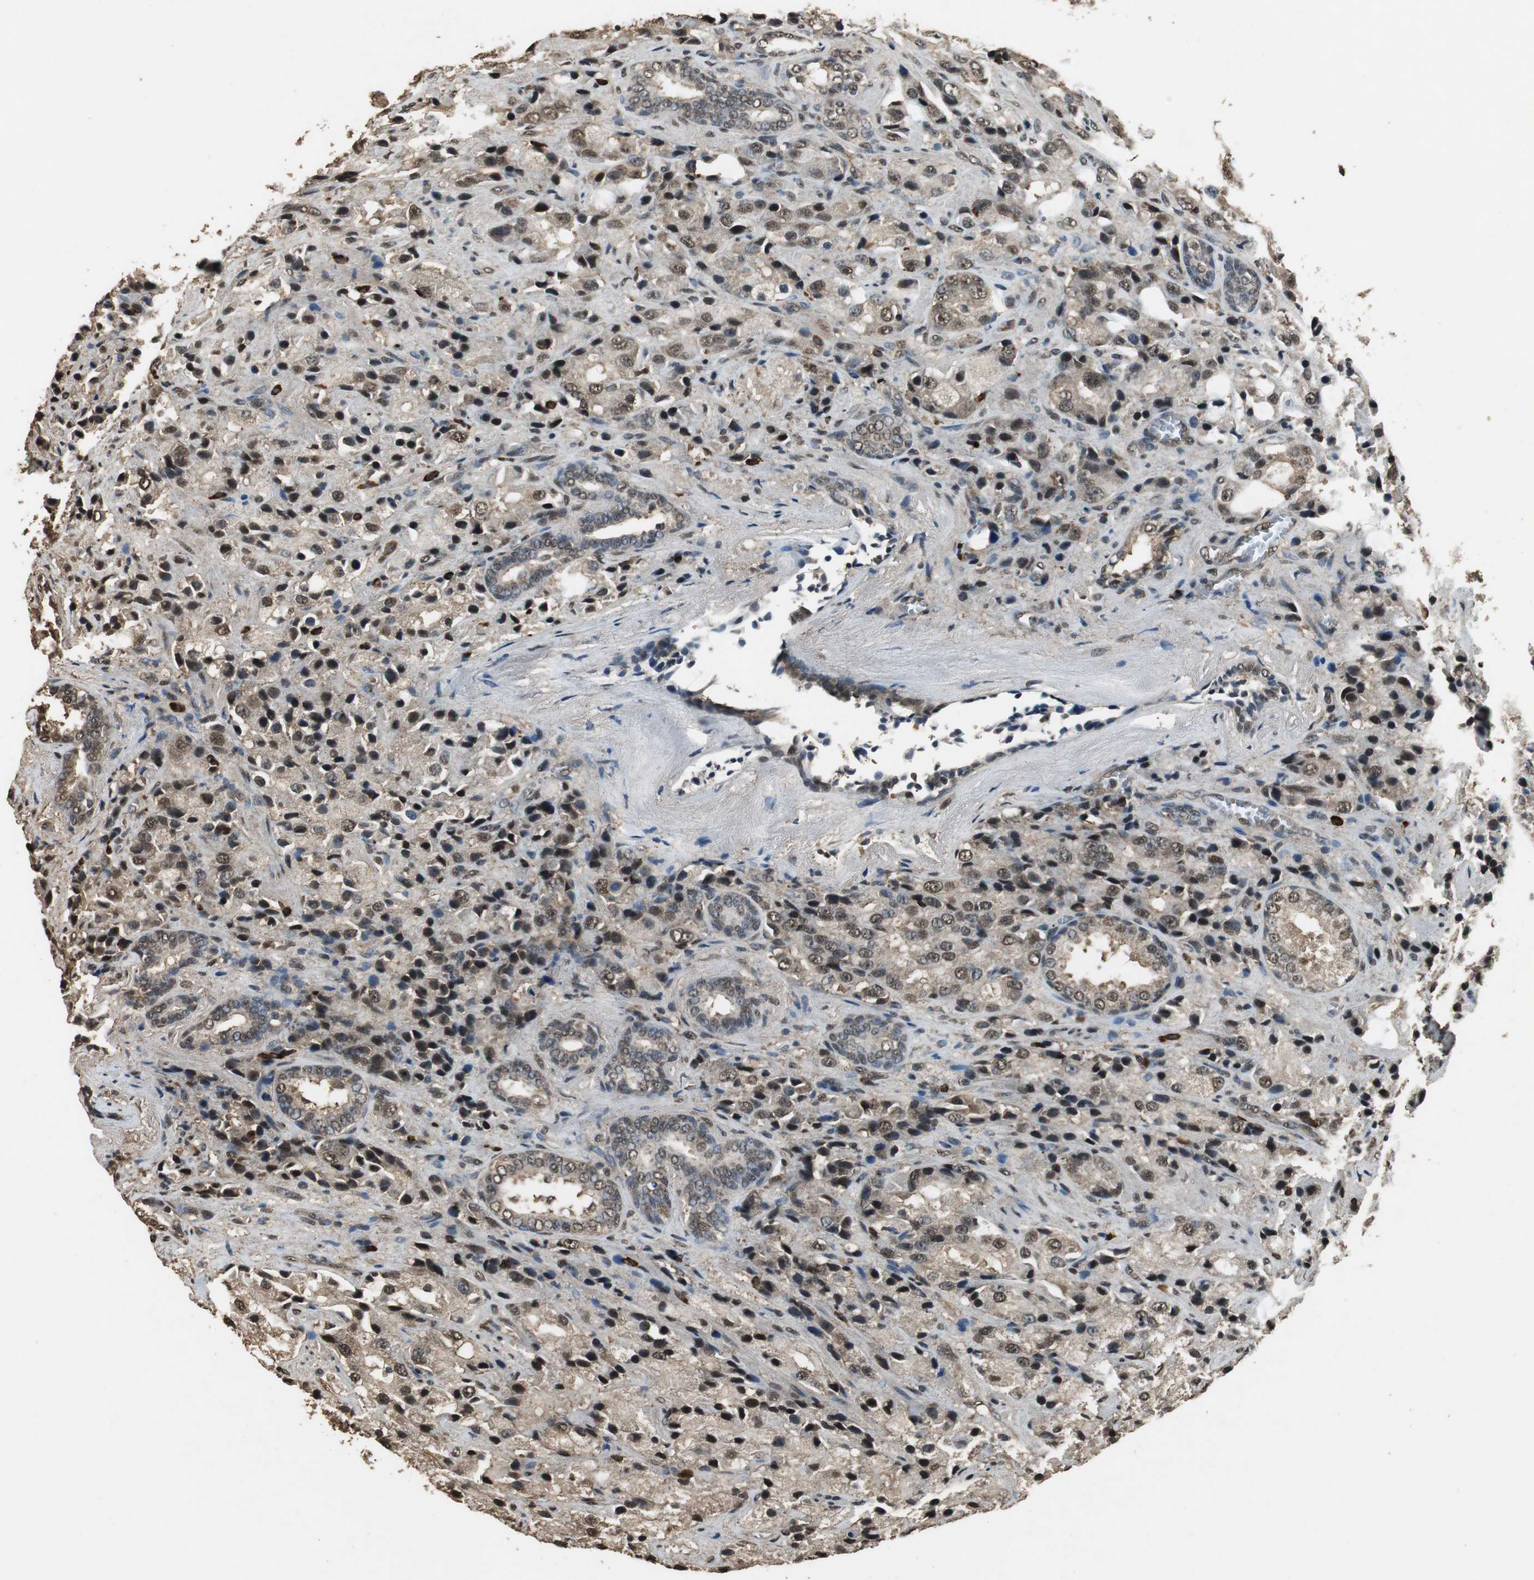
{"staining": {"intensity": "moderate", "quantity": ">75%", "location": "cytoplasmic/membranous,nuclear"}, "tissue": "prostate cancer", "cell_type": "Tumor cells", "image_type": "cancer", "snomed": [{"axis": "morphology", "description": "Adenocarcinoma, High grade"}, {"axis": "topography", "description": "Prostate"}], "caption": "High-magnification brightfield microscopy of prostate cancer (adenocarcinoma (high-grade)) stained with DAB (3,3'-diaminobenzidine) (brown) and counterstained with hematoxylin (blue). tumor cells exhibit moderate cytoplasmic/membranous and nuclear staining is appreciated in about>75% of cells. The protein of interest is shown in brown color, while the nuclei are stained blue.", "gene": "PPP1R13B", "patient": {"sex": "male", "age": 70}}